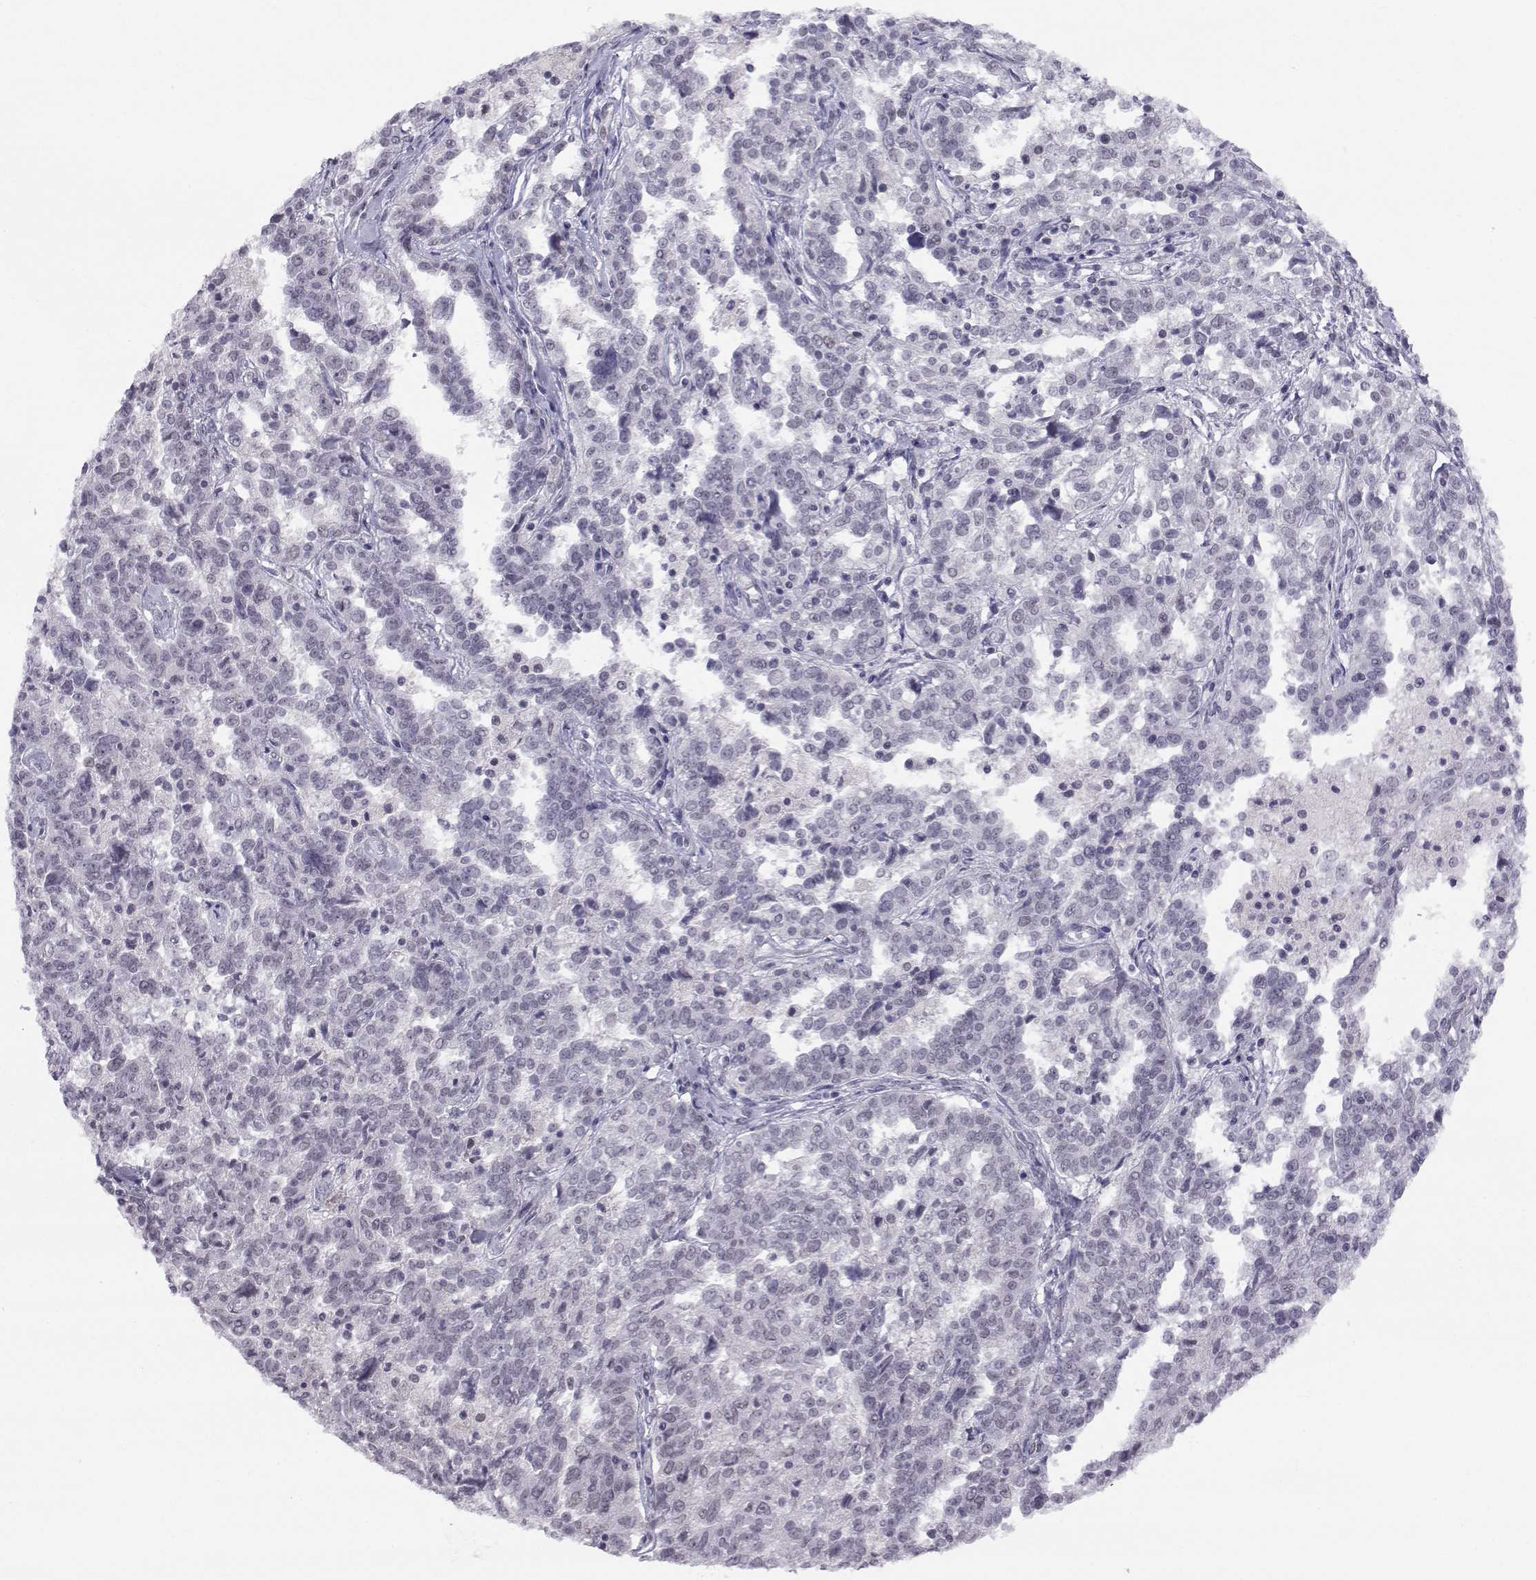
{"staining": {"intensity": "negative", "quantity": "none", "location": "none"}, "tissue": "ovarian cancer", "cell_type": "Tumor cells", "image_type": "cancer", "snomed": [{"axis": "morphology", "description": "Cystadenocarcinoma, serous, NOS"}, {"axis": "topography", "description": "Ovary"}], "caption": "Immunohistochemical staining of human ovarian serous cystadenocarcinoma reveals no significant positivity in tumor cells.", "gene": "MED26", "patient": {"sex": "female", "age": 67}}